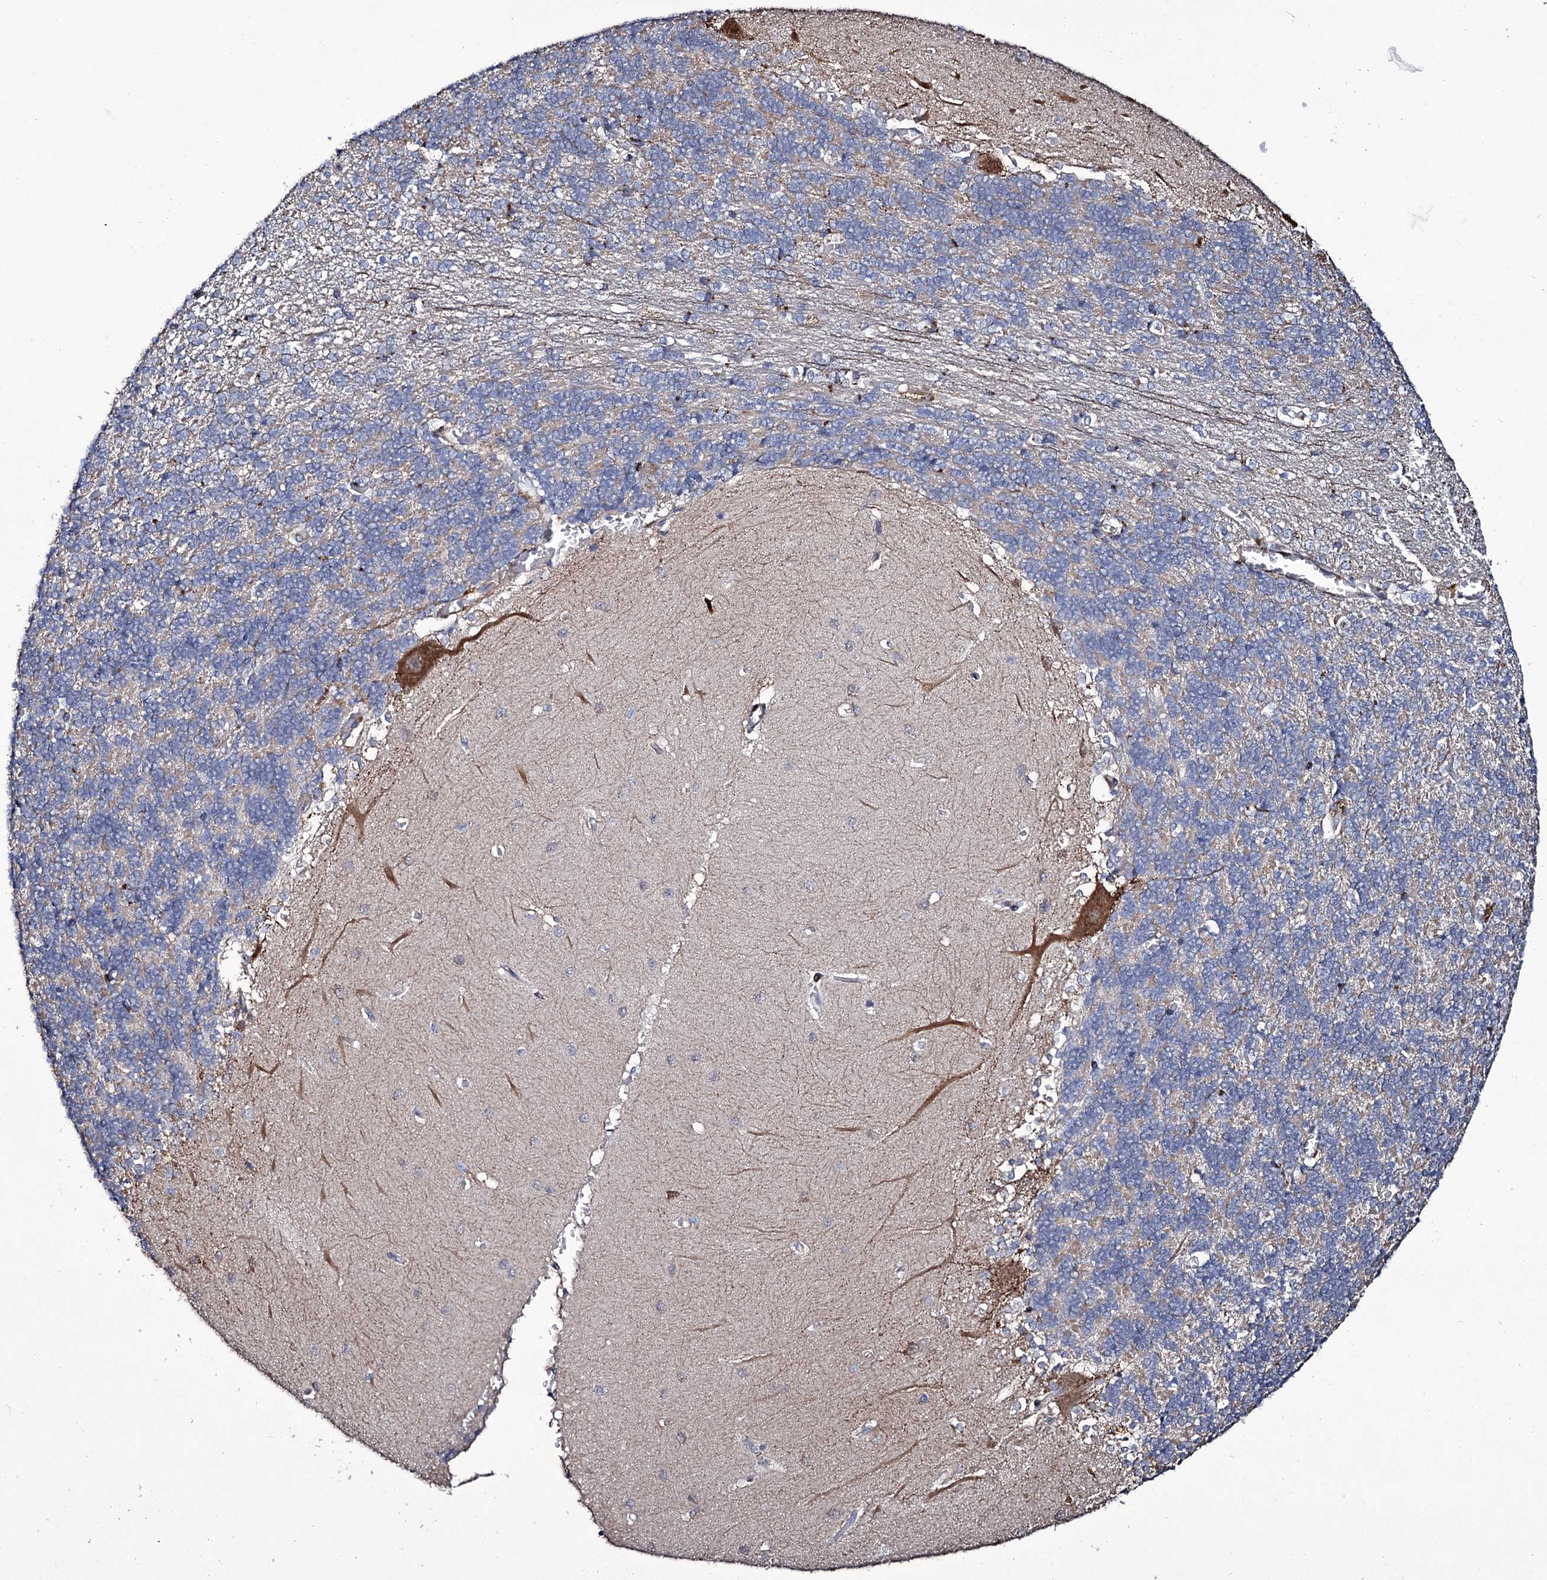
{"staining": {"intensity": "moderate", "quantity": "25%-75%", "location": "cytoplasmic/membranous"}, "tissue": "cerebellum", "cell_type": "Cells in granular layer", "image_type": "normal", "snomed": [{"axis": "morphology", "description": "Normal tissue, NOS"}, {"axis": "topography", "description": "Cerebellum"}], "caption": "Immunohistochemistry (IHC) micrograph of benign cerebellum: human cerebellum stained using immunohistochemistry displays medium levels of moderate protein expression localized specifically in the cytoplasmic/membranous of cells in granular layer, appearing as a cytoplasmic/membranous brown color.", "gene": "TUBGCP5", "patient": {"sex": "male", "age": 37}}